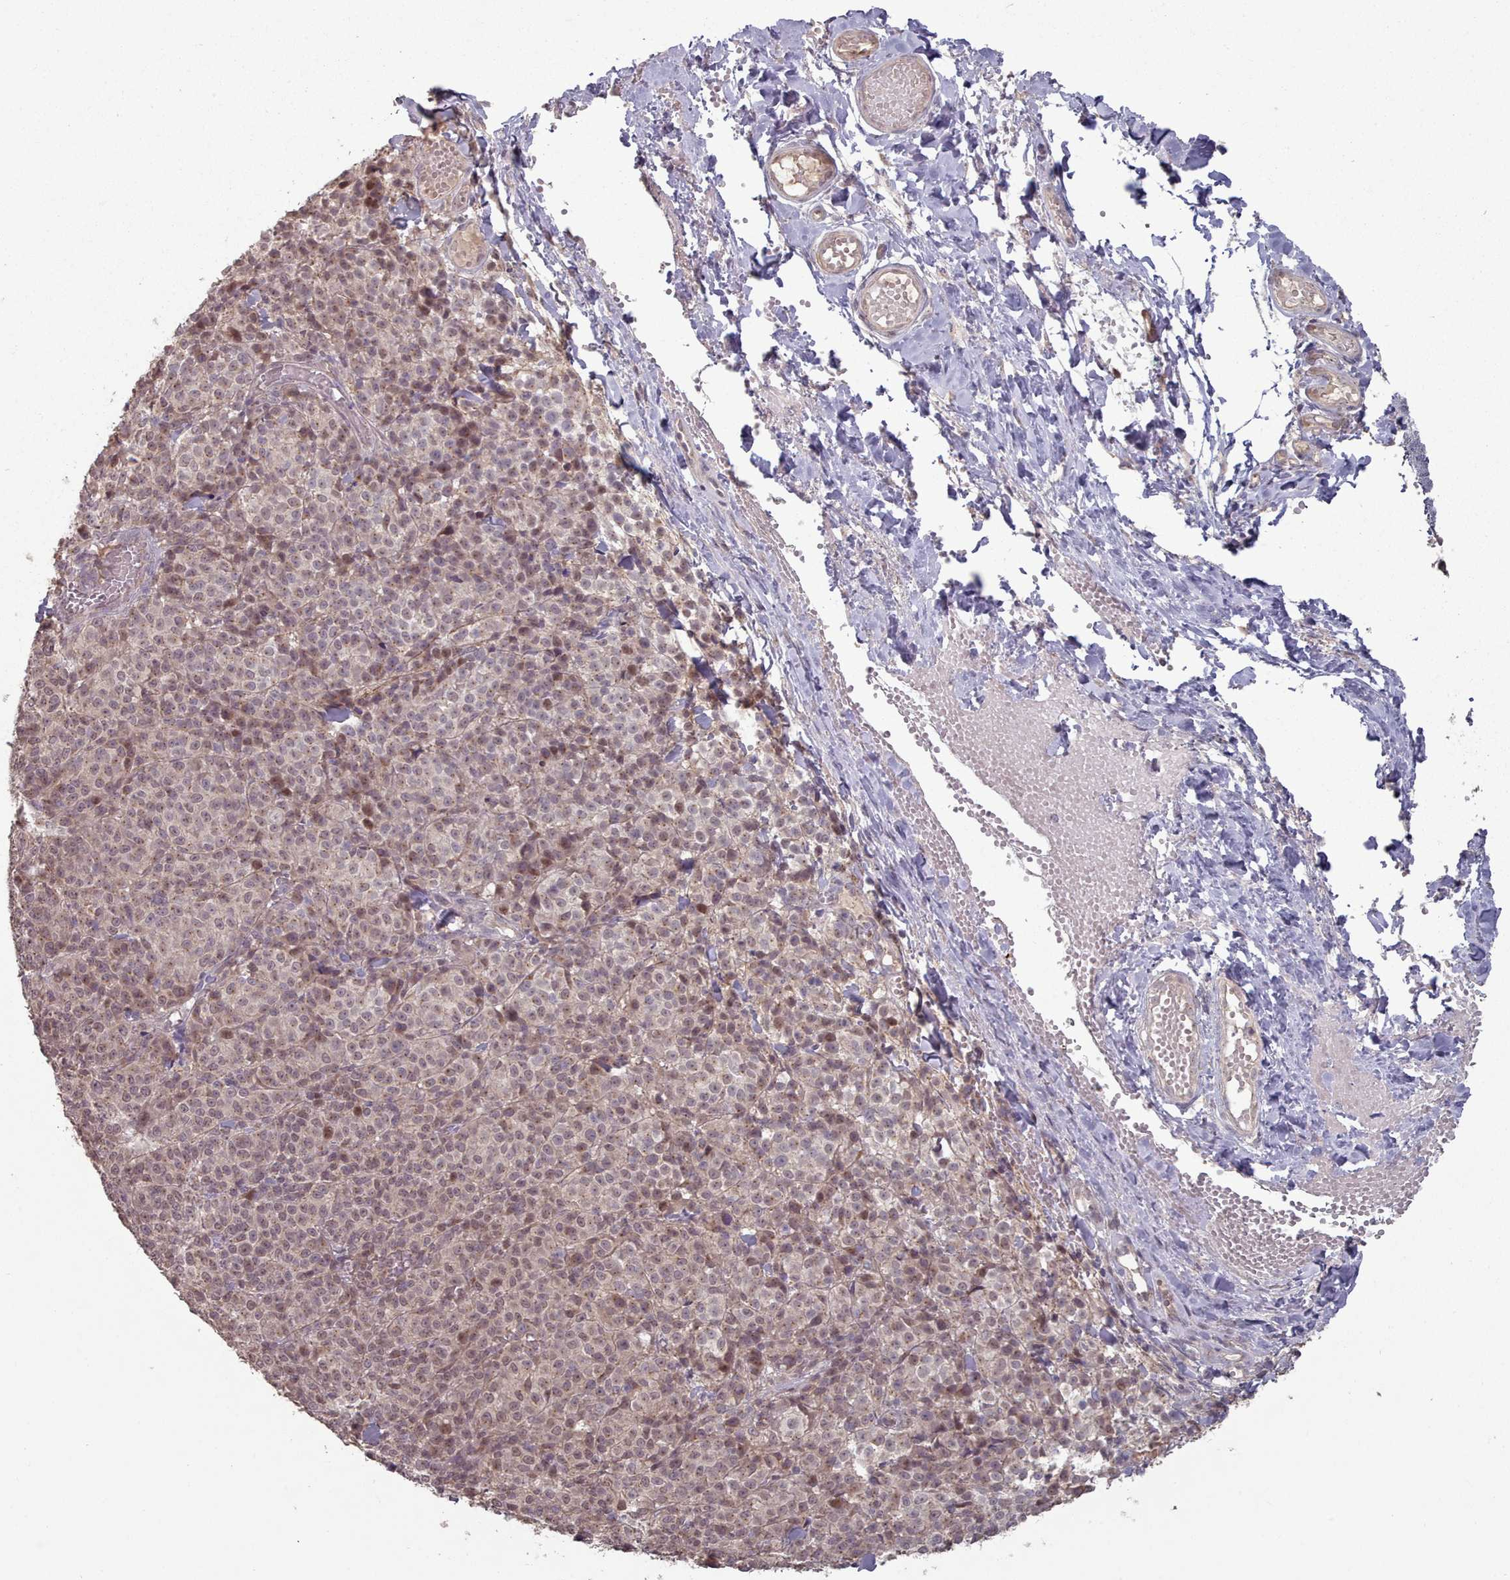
{"staining": {"intensity": "moderate", "quantity": "25%-75%", "location": "nuclear"}, "tissue": "melanoma", "cell_type": "Tumor cells", "image_type": "cancer", "snomed": [{"axis": "morphology", "description": "Normal tissue, NOS"}, {"axis": "morphology", "description": "Malignant melanoma, NOS"}, {"axis": "topography", "description": "Skin"}], "caption": "Immunohistochemical staining of human malignant melanoma reveals medium levels of moderate nuclear protein expression in about 25%-75% of tumor cells.", "gene": "ERCC6L", "patient": {"sex": "female", "age": 34}}